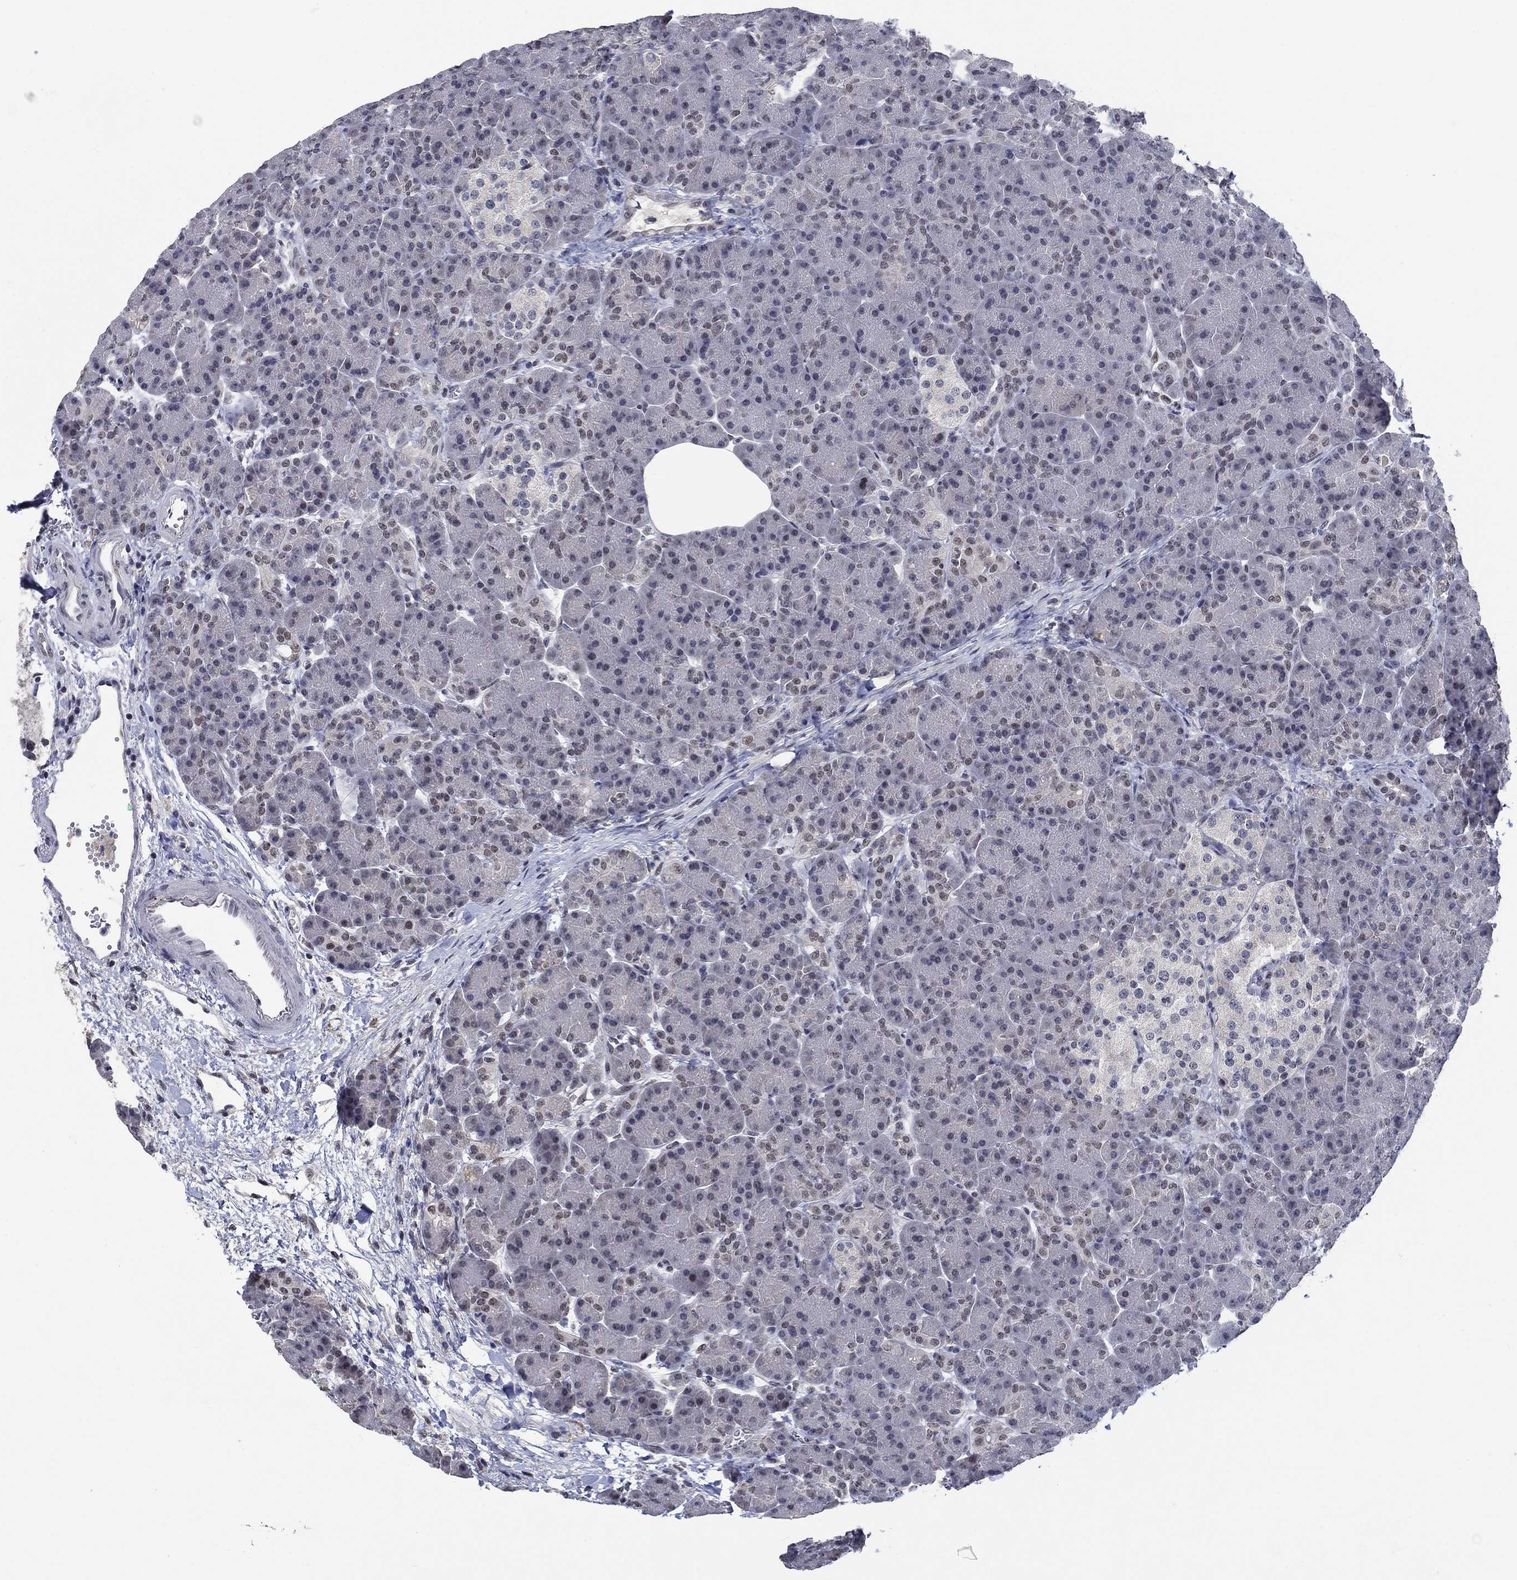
{"staining": {"intensity": "weak", "quantity": "<25%", "location": "nuclear"}, "tissue": "pancreas", "cell_type": "Exocrine glandular cells", "image_type": "normal", "snomed": [{"axis": "morphology", "description": "Normal tissue, NOS"}, {"axis": "topography", "description": "Pancreas"}], "caption": "IHC image of benign pancreas: human pancreas stained with DAB shows no significant protein staining in exocrine glandular cells.", "gene": "HTN1", "patient": {"sex": "female", "age": 63}}